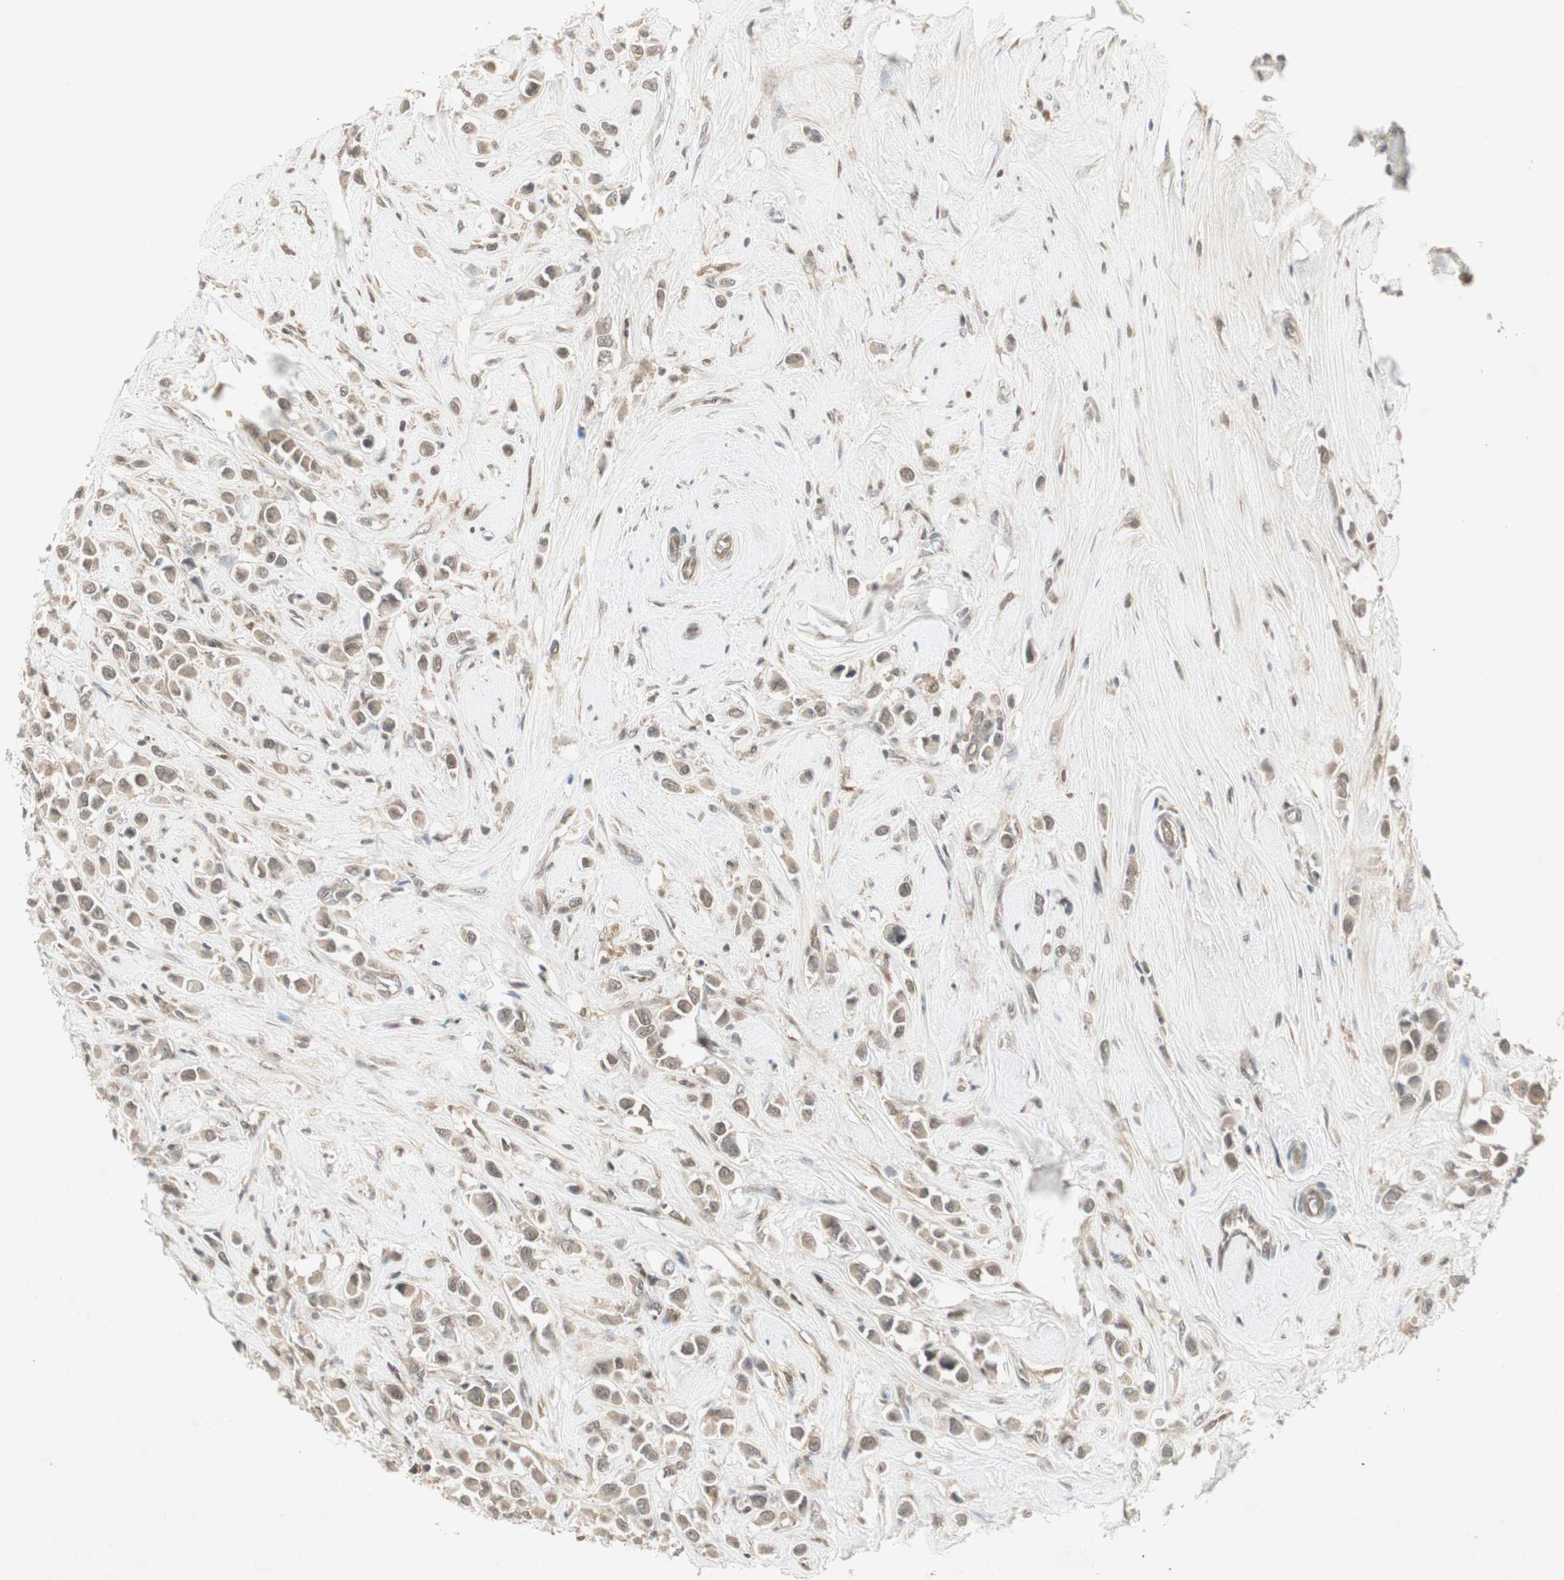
{"staining": {"intensity": "weak", "quantity": ">75%", "location": "cytoplasmic/membranous"}, "tissue": "breast cancer", "cell_type": "Tumor cells", "image_type": "cancer", "snomed": [{"axis": "morphology", "description": "Duct carcinoma"}, {"axis": "topography", "description": "Breast"}], "caption": "Protein staining of breast intraductal carcinoma tissue shows weak cytoplasmic/membranous positivity in approximately >75% of tumor cells. (DAB = brown stain, brightfield microscopy at high magnification).", "gene": "PTPA", "patient": {"sex": "female", "age": 61}}